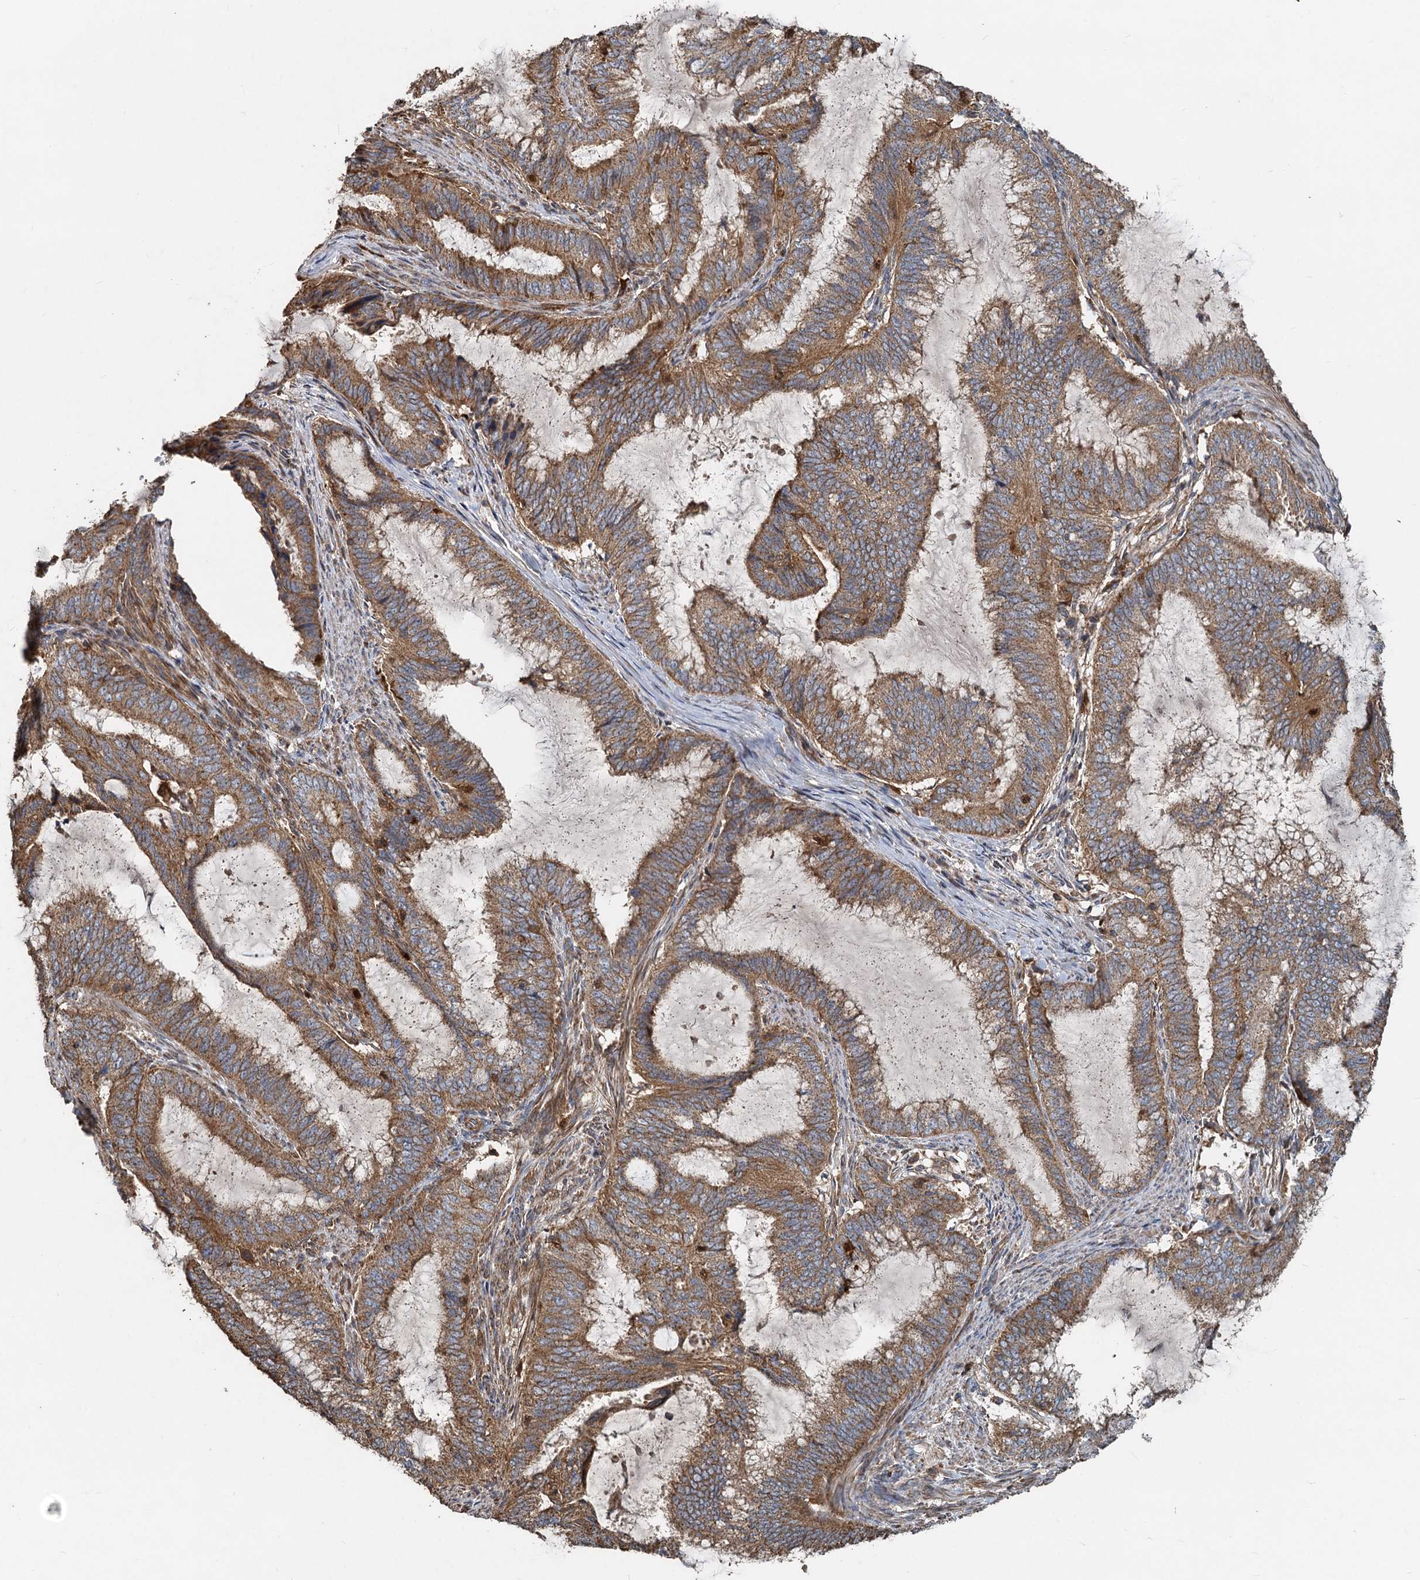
{"staining": {"intensity": "moderate", "quantity": ">75%", "location": "cytoplasmic/membranous"}, "tissue": "endometrial cancer", "cell_type": "Tumor cells", "image_type": "cancer", "snomed": [{"axis": "morphology", "description": "Adenocarcinoma, NOS"}, {"axis": "topography", "description": "Endometrium"}], "caption": "This is a histology image of immunohistochemistry (IHC) staining of adenocarcinoma (endometrial), which shows moderate expression in the cytoplasmic/membranous of tumor cells.", "gene": "SDS", "patient": {"sex": "female", "age": 51}}